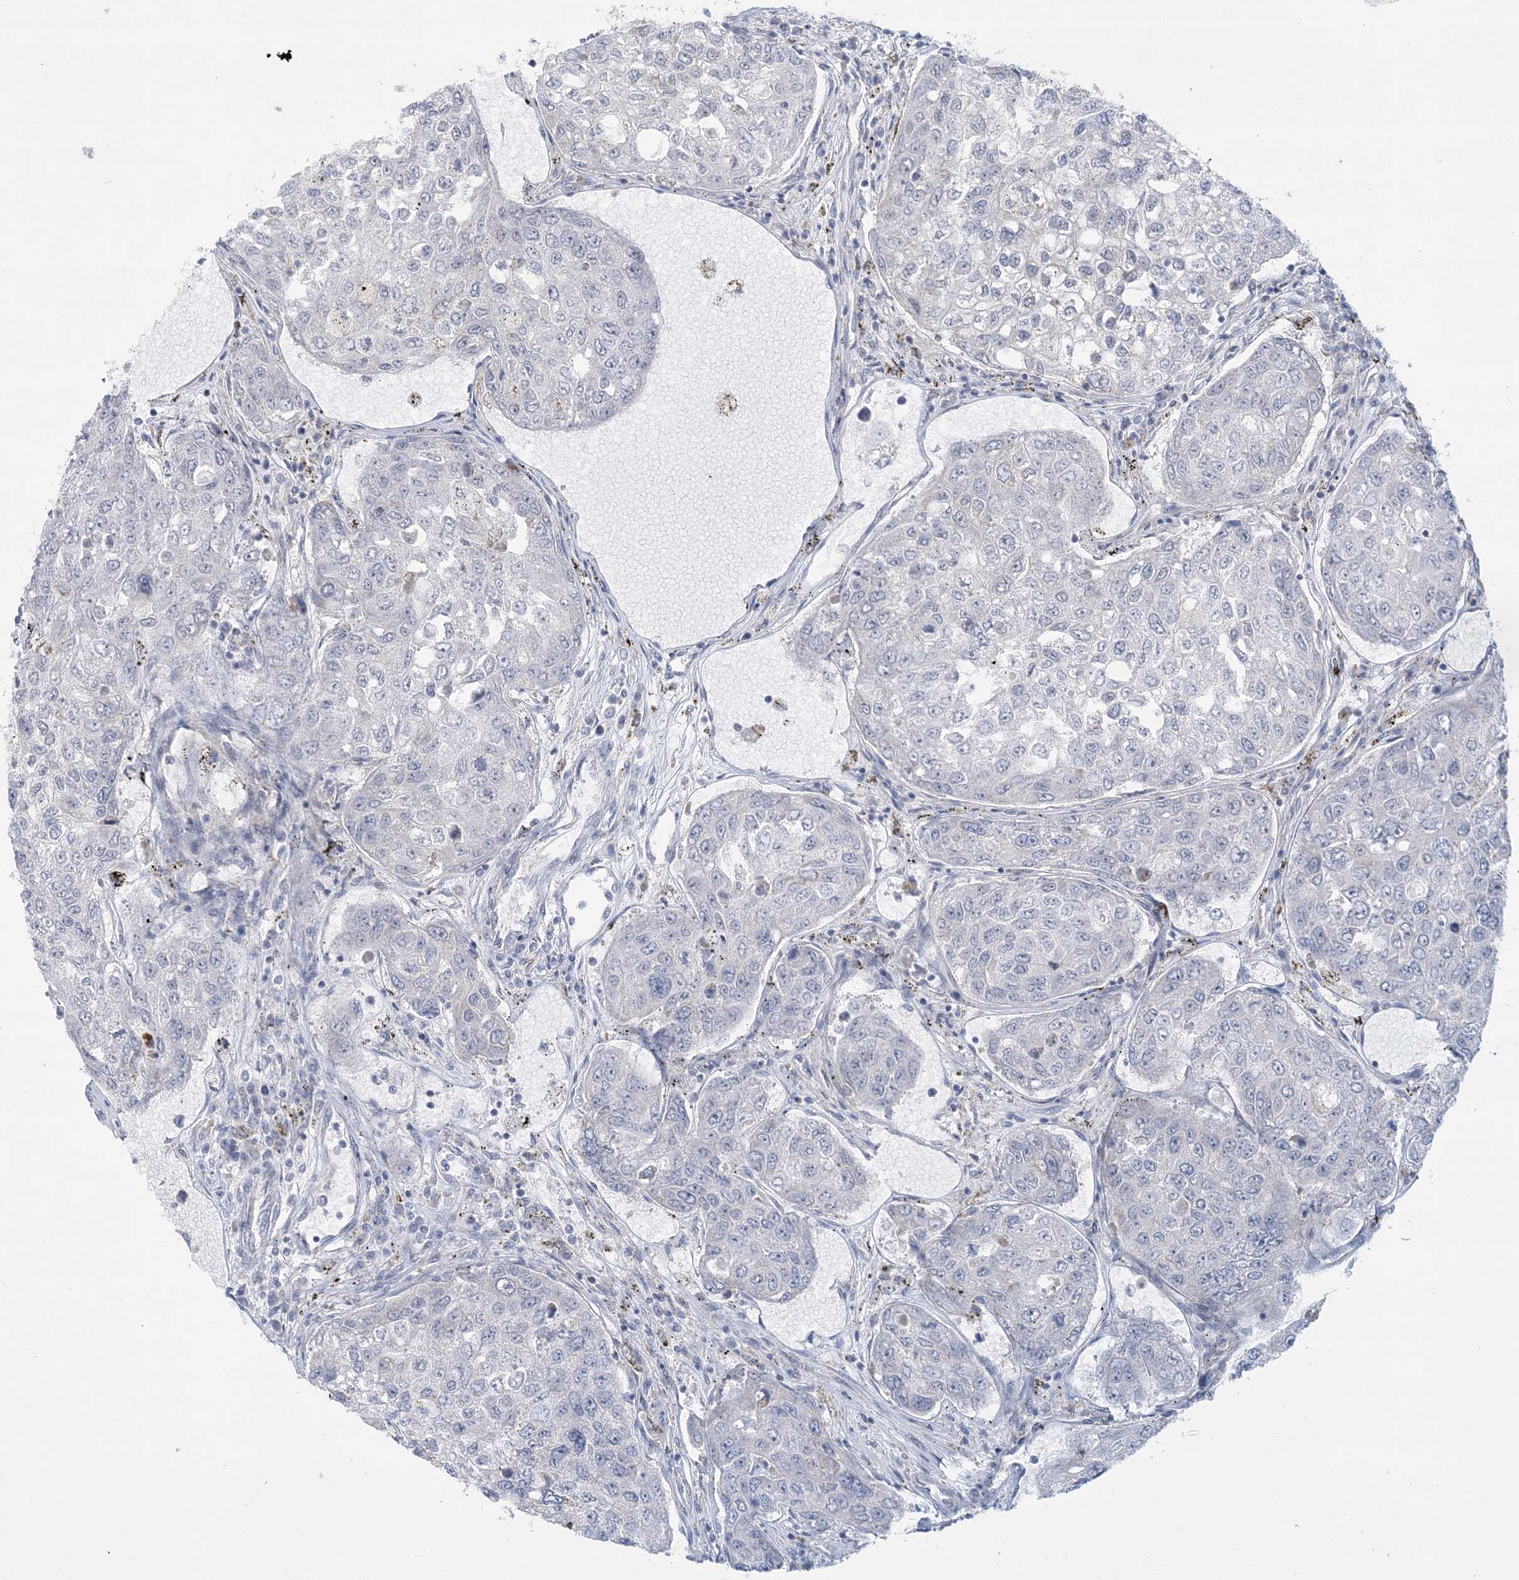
{"staining": {"intensity": "negative", "quantity": "none", "location": "none"}, "tissue": "urothelial cancer", "cell_type": "Tumor cells", "image_type": "cancer", "snomed": [{"axis": "morphology", "description": "Urothelial carcinoma, High grade"}, {"axis": "topography", "description": "Lymph node"}, {"axis": "topography", "description": "Urinary bladder"}], "caption": "Micrograph shows no significant protein expression in tumor cells of urothelial cancer.", "gene": "TBC1D7", "patient": {"sex": "male", "age": 51}}